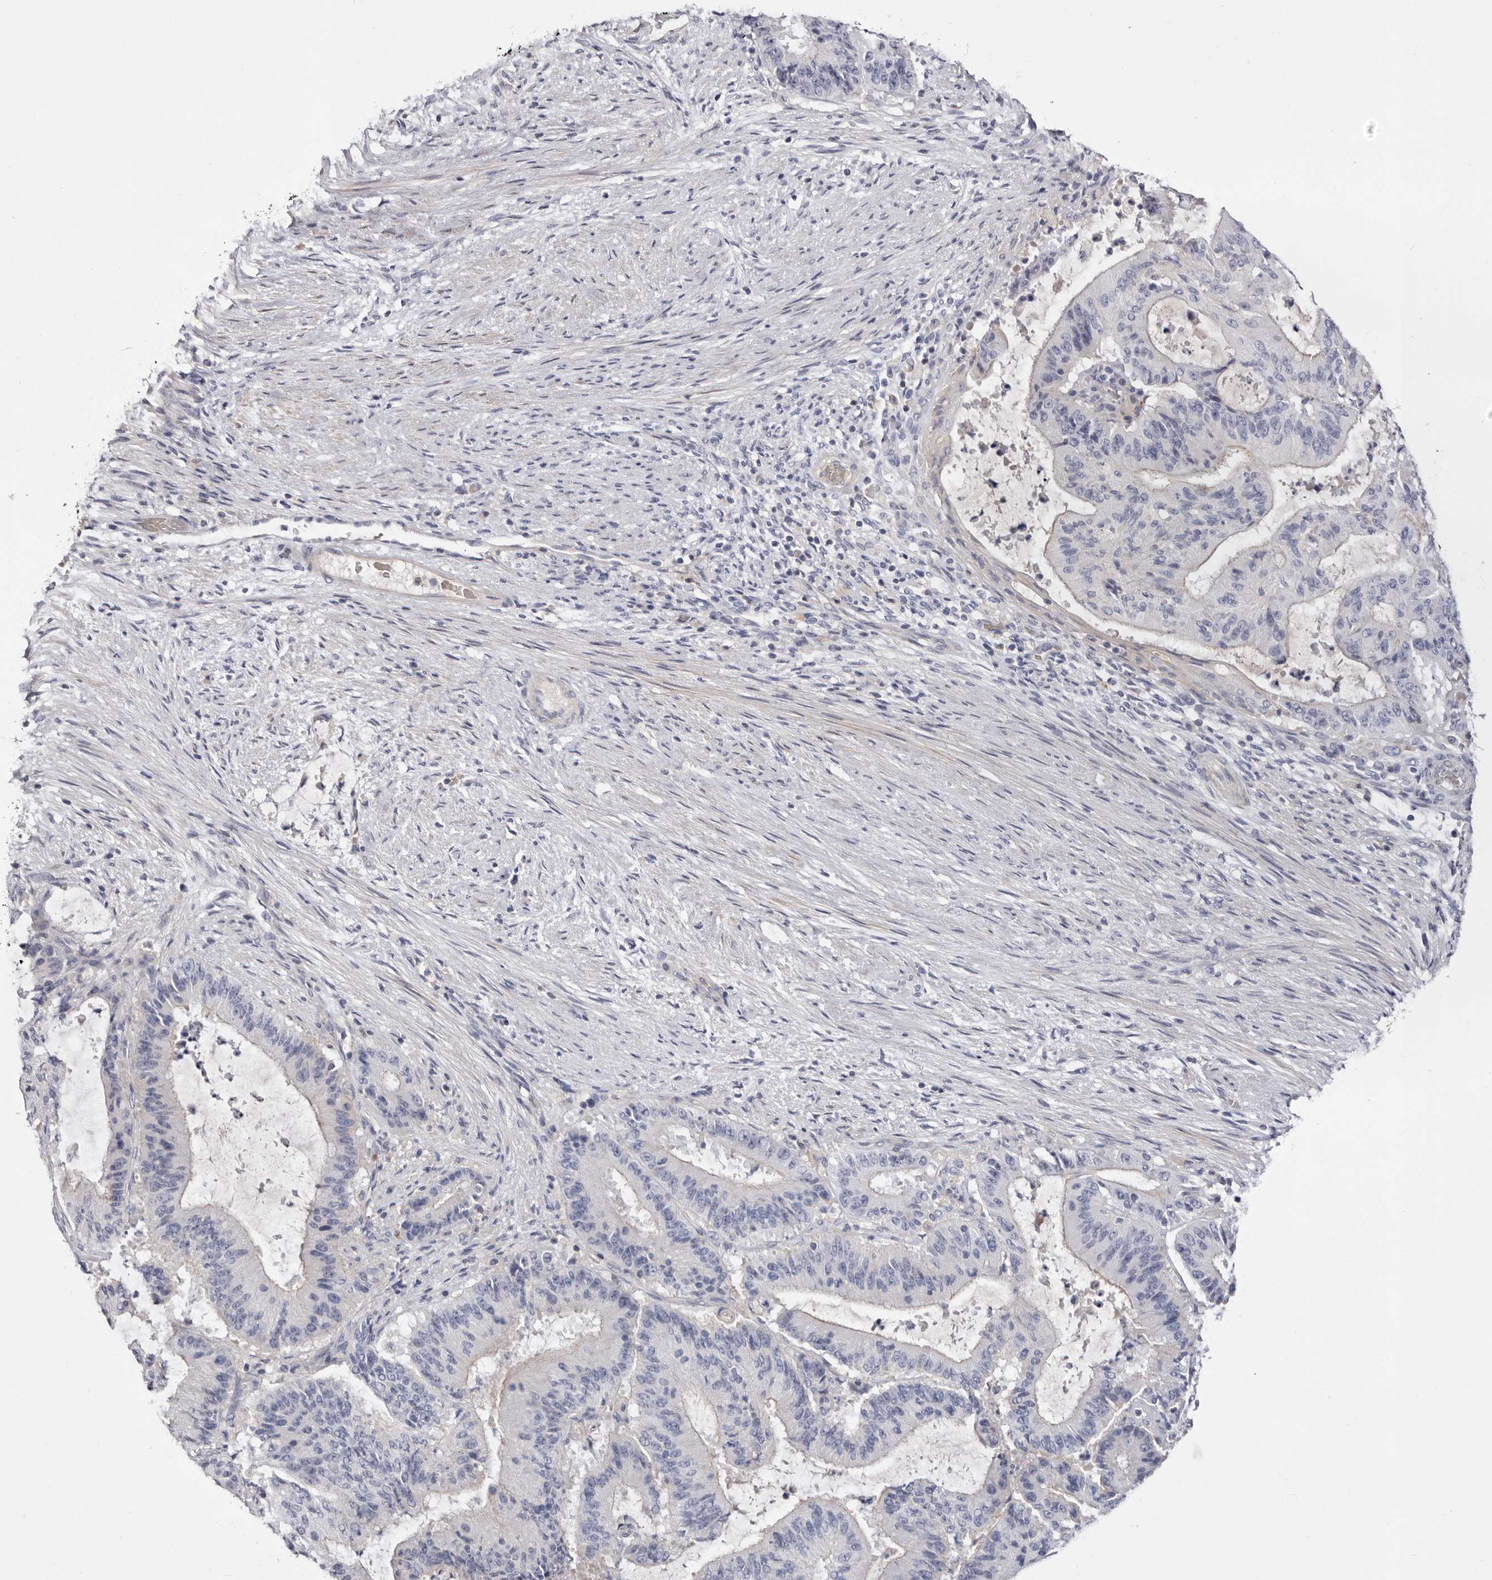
{"staining": {"intensity": "negative", "quantity": "none", "location": "none"}, "tissue": "liver cancer", "cell_type": "Tumor cells", "image_type": "cancer", "snomed": [{"axis": "morphology", "description": "Normal tissue, NOS"}, {"axis": "morphology", "description": "Cholangiocarcinoma"}, {"axis": "topography", "description": "Liver"}, {"axis": "topography", "description": "Peripheral nerve tissue"}], "caption": "Protein analysis of liver cholangiocarcinoma reveals no significant positivity in tumor cells.", "gene": "S1PR5", "patient": {"sex": "female", "age": 73}}